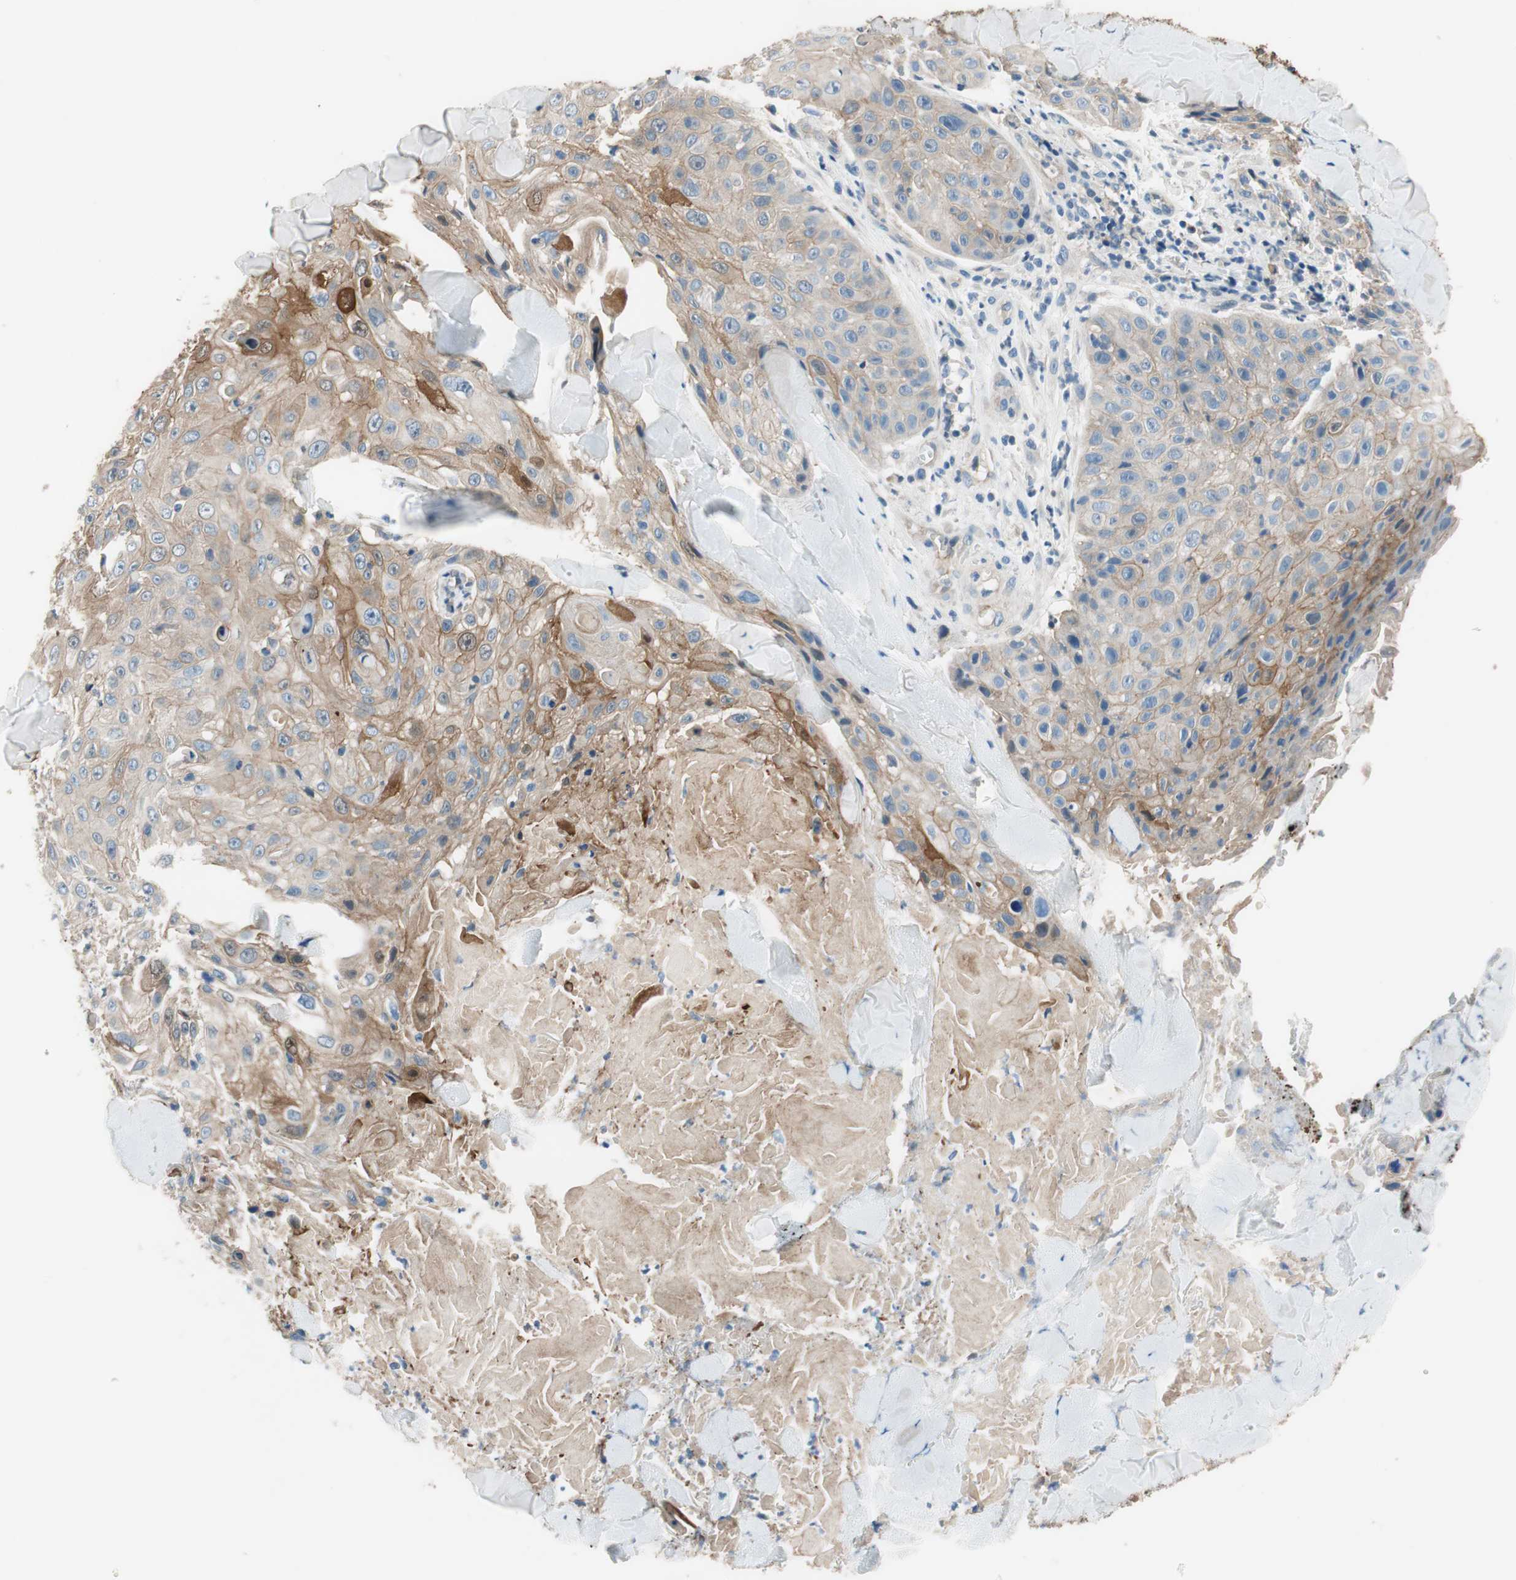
{"staining": {"intensity": "moderate", "quantity": ">75%", "location": "cytoplasmic/membranous"}, "tissue": "skin cancer", "cell_type": "Tumor cells", "image_type": "cancer", "snomed": [{"axis": "morphology", "description": "Squamous cell carcinoma, NOS"}, {"axis": "topography", "description": "Skin"}], "caption": "Immunohistochemistry histopathology image of skin cancer (squamous cell carcinoma) stained for a protein (brown), which shows medium levels of moderate cytoplasmic/membranous positivity in approximately >75% of tumor cells.", "gene": "CALML3", "patient": {"sex": "male", "age": 86}}